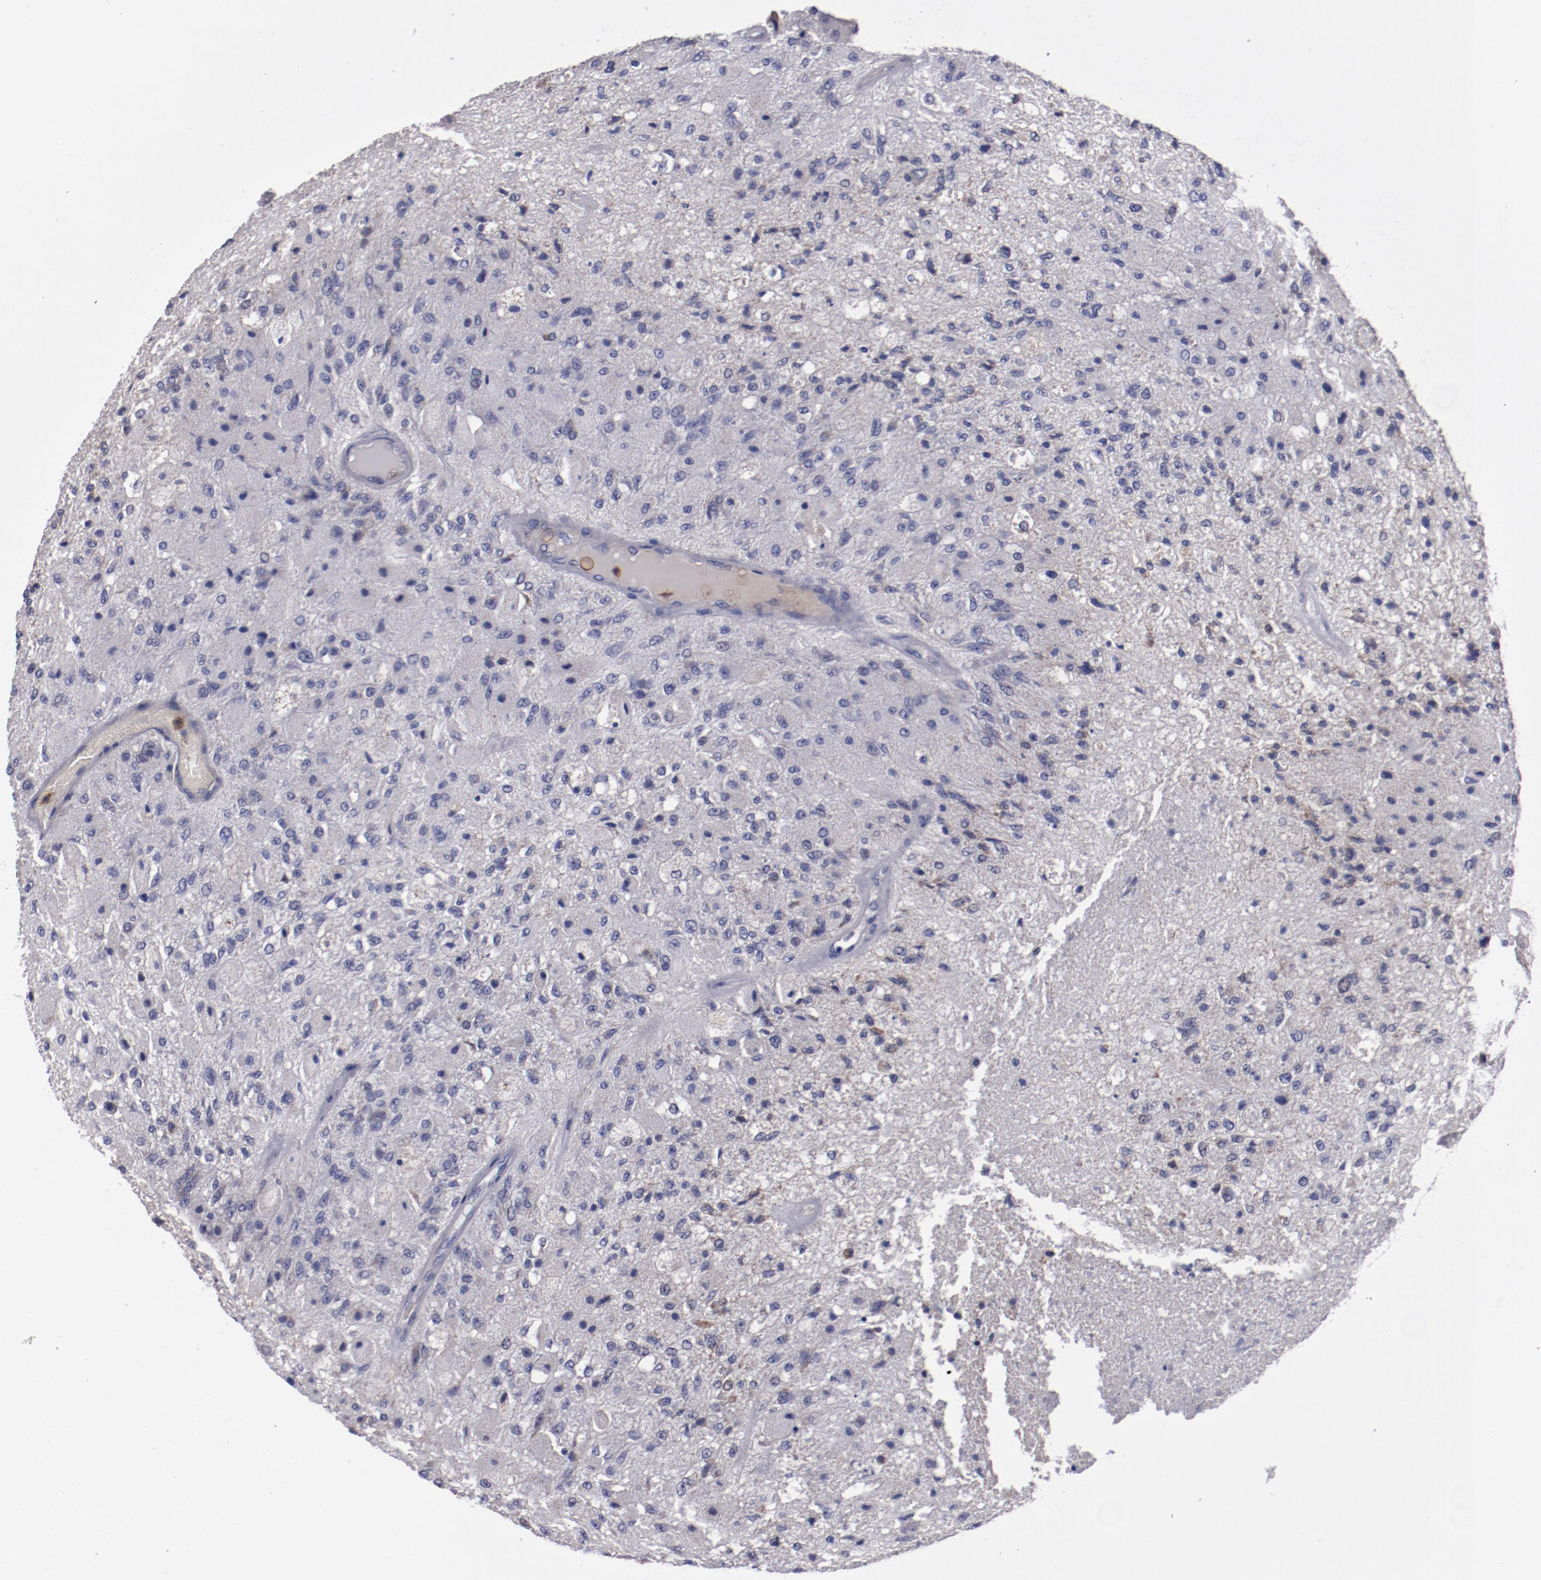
{"staining": {"intensity": "weak", "quantity": "<25%", "location": "cytoplasmic/membranous"}, "tissue": "glioma", "cell_type": "Tumor cells", "image_type": "cancer", "snomed": [{"axis": "morphology", "description": "Normal tissue, NOS"}, {"axis": "morphology", "description": "Glioma, malignant, High grade"}, {"axis": "topography", "description": "Cerebral cortex"}], "caption": "Micrograph shows no protein positivity in tumor cells of malignant glioma (high-grade) tissue. (Stains: DAB immunohistochemistry (IHC) with hematoxylin counter stain, Microscopy: brightfield microscopy at high magnification).", "gene": "FGR", "patient": {"sex": "male", "age": 77}}